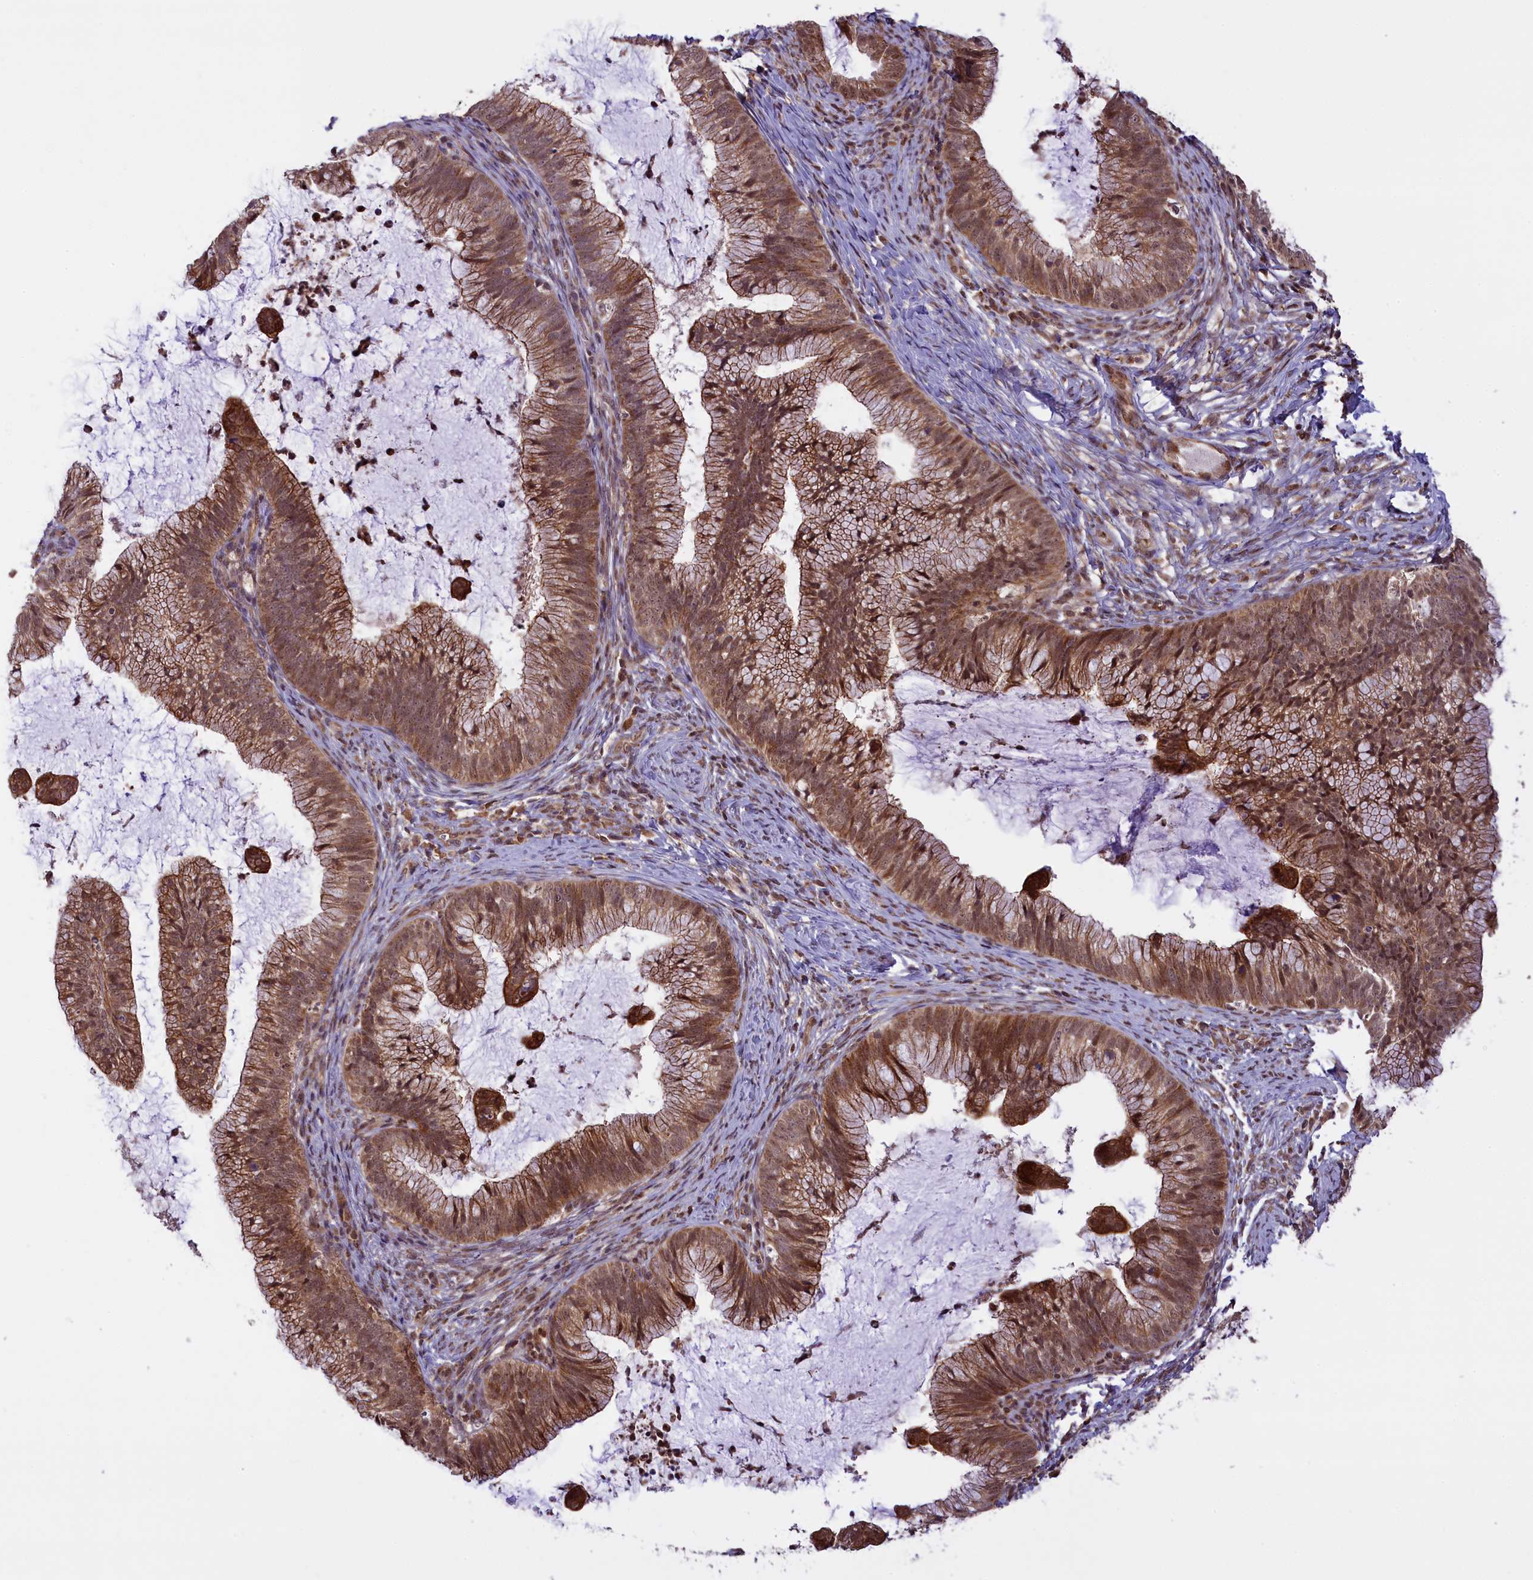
{"staining": {"intensity": "moderate", "quantity": ">75%", "location": "cytoplasmic/membranous,nuclear"}, "tissue": "cervical cancer", "cell_type": "Tumor cells", "image_type": "cancer", "snomed": [{"axis": "morphology", "description": "Adenocarcinoma, NOS"}, {"axis": "topography", "description": "Cervix"}], "caption": "This is a photomicrograph of immunohistochemistry staining of adenocarcinoma (cervical), which shows moderate staining in the cytoplasmic/membranous and nuclear of tumor cells.", "gene": "CARD8", "patient": {"sex": "female", "age": 36}}